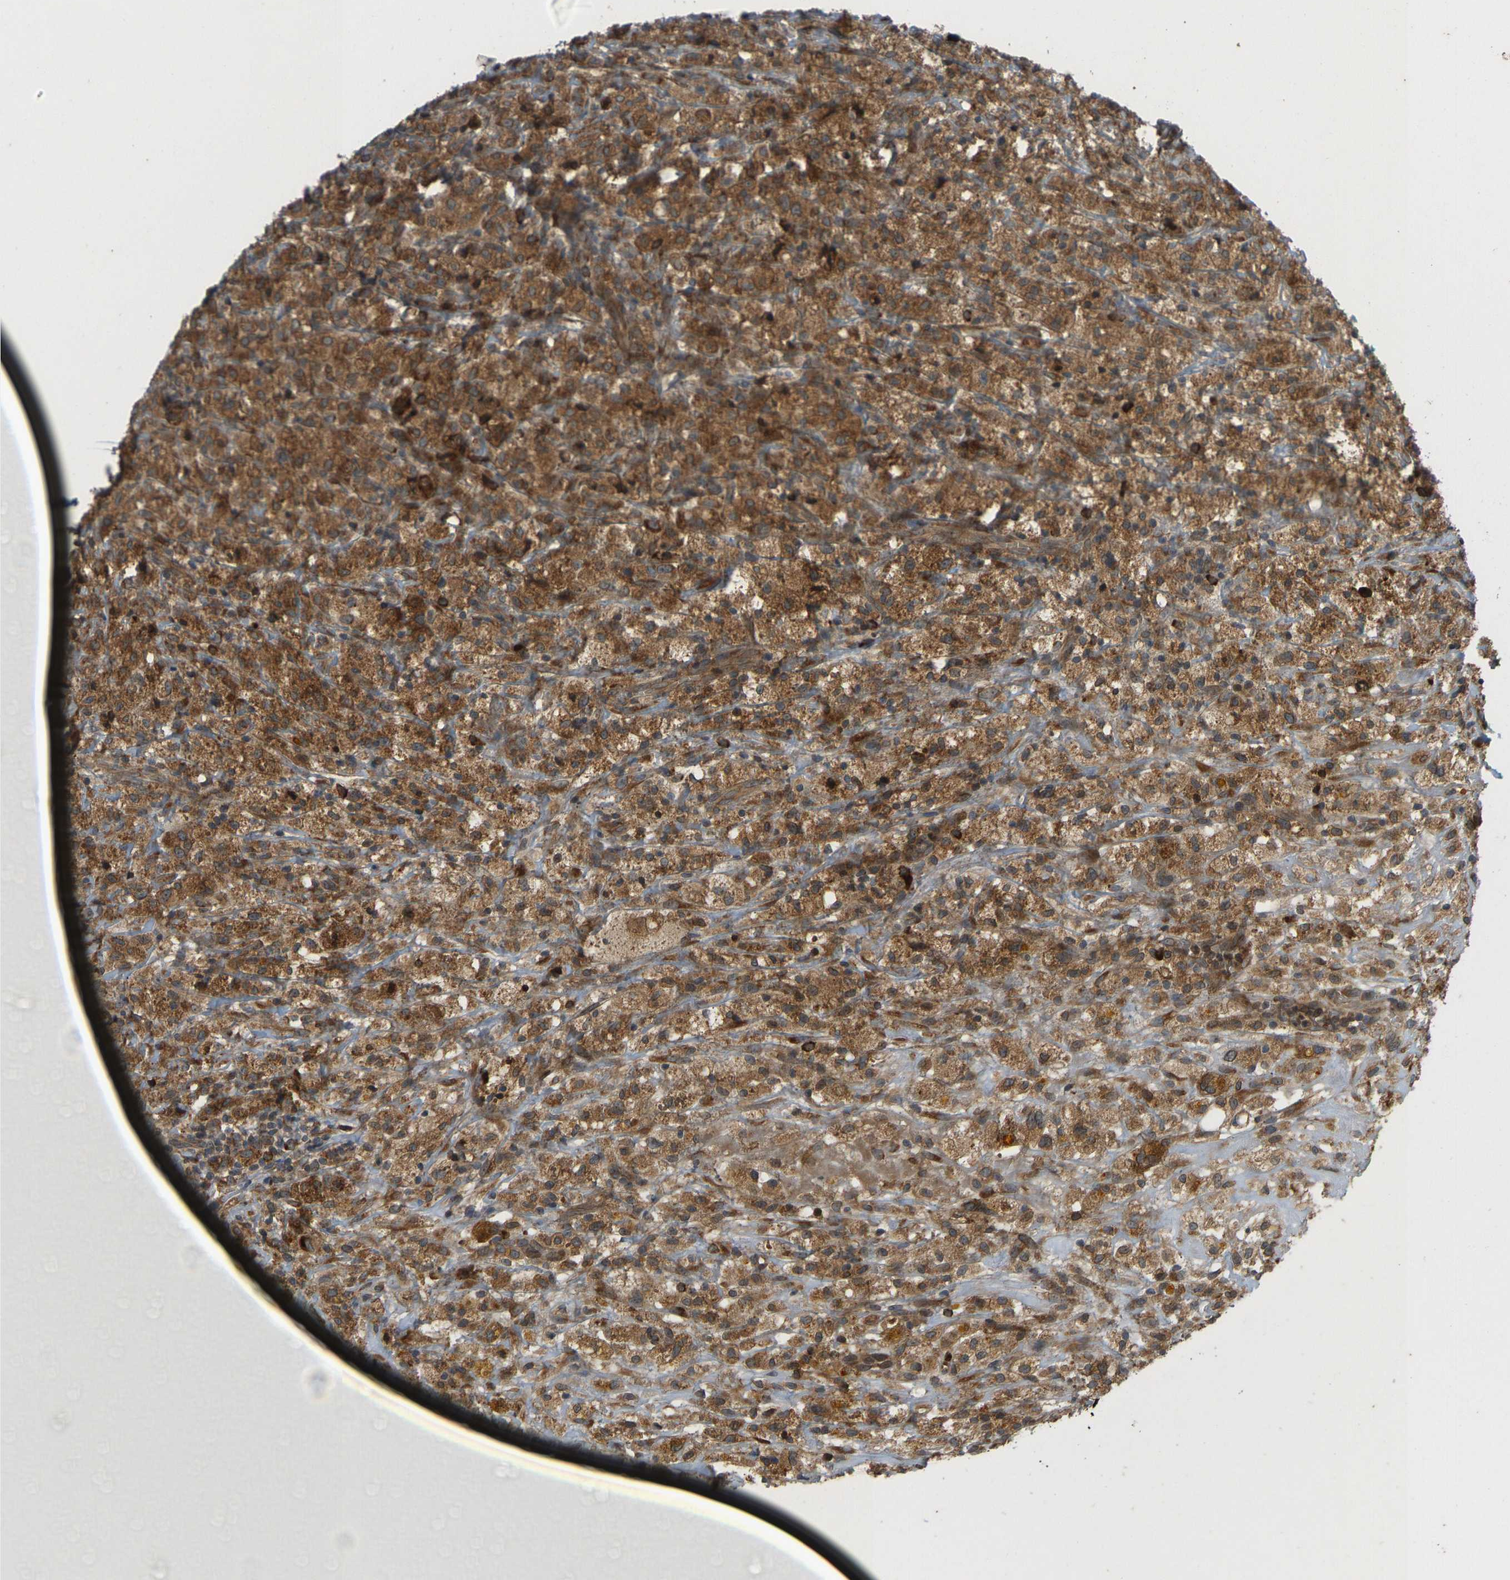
{"staining": {"intensity": "moderate", "quantity": ">75%", "location": "cytoplasmic/membranous"}, "tissue": "testis cancer", "cell_type": "Tumor cells", "image_type": "cancer", "snomed": [{"axis": "morphology", "description": "Carcinoma, Embryonal, NOS"}, {"axis": "topography", "description": "Testis"}], "caption": "Immunohistochemical staining of human testis cancer (embryonal carcinoma) reveals medium levels of moderate cytoplasmic/membranous protein expression in about >75% of tumor cells.", "gene": "RPN2", "patient": {"sex": "male", "age": 2}}